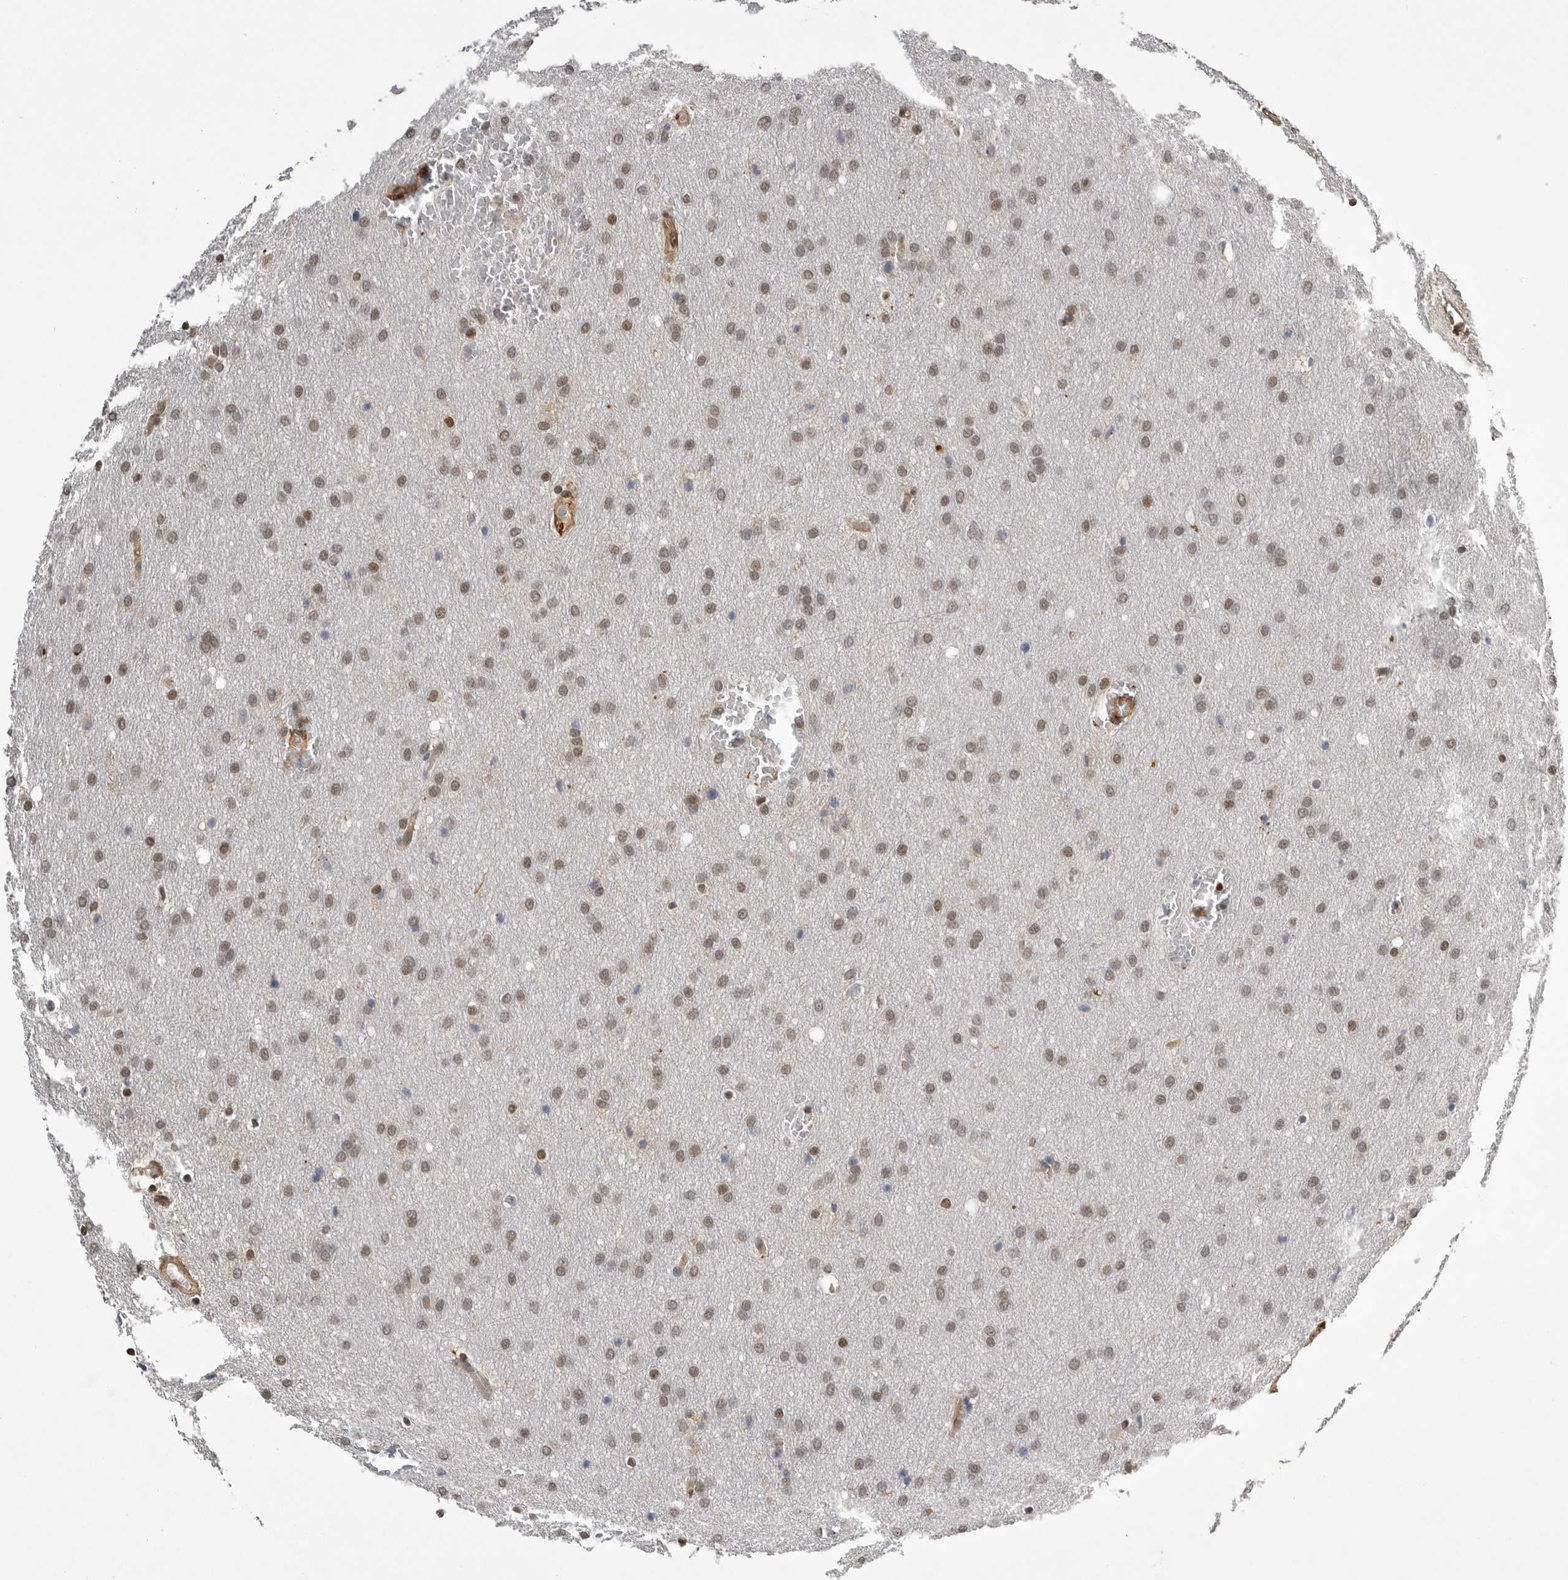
{"staining": {"intensity": "weak", "quantity": ">75%", "location": "cytoplasmic/membranous,nuclear"}, "tissue": "glioma", "cell_type": "Tumor cells", "image_type": "cancer", "snomed": [{"axis": "morphology", "description": "Glioma, malignant, Low grade"}, {"axis": "topography", "description": "Brain"}], "caption": "Malignant glioma (low-grade) stained with a protein marker displays weak staining in tumor cells.", "gene": "NECTIN1", "patient": {"sex": "female", "age": 37}}